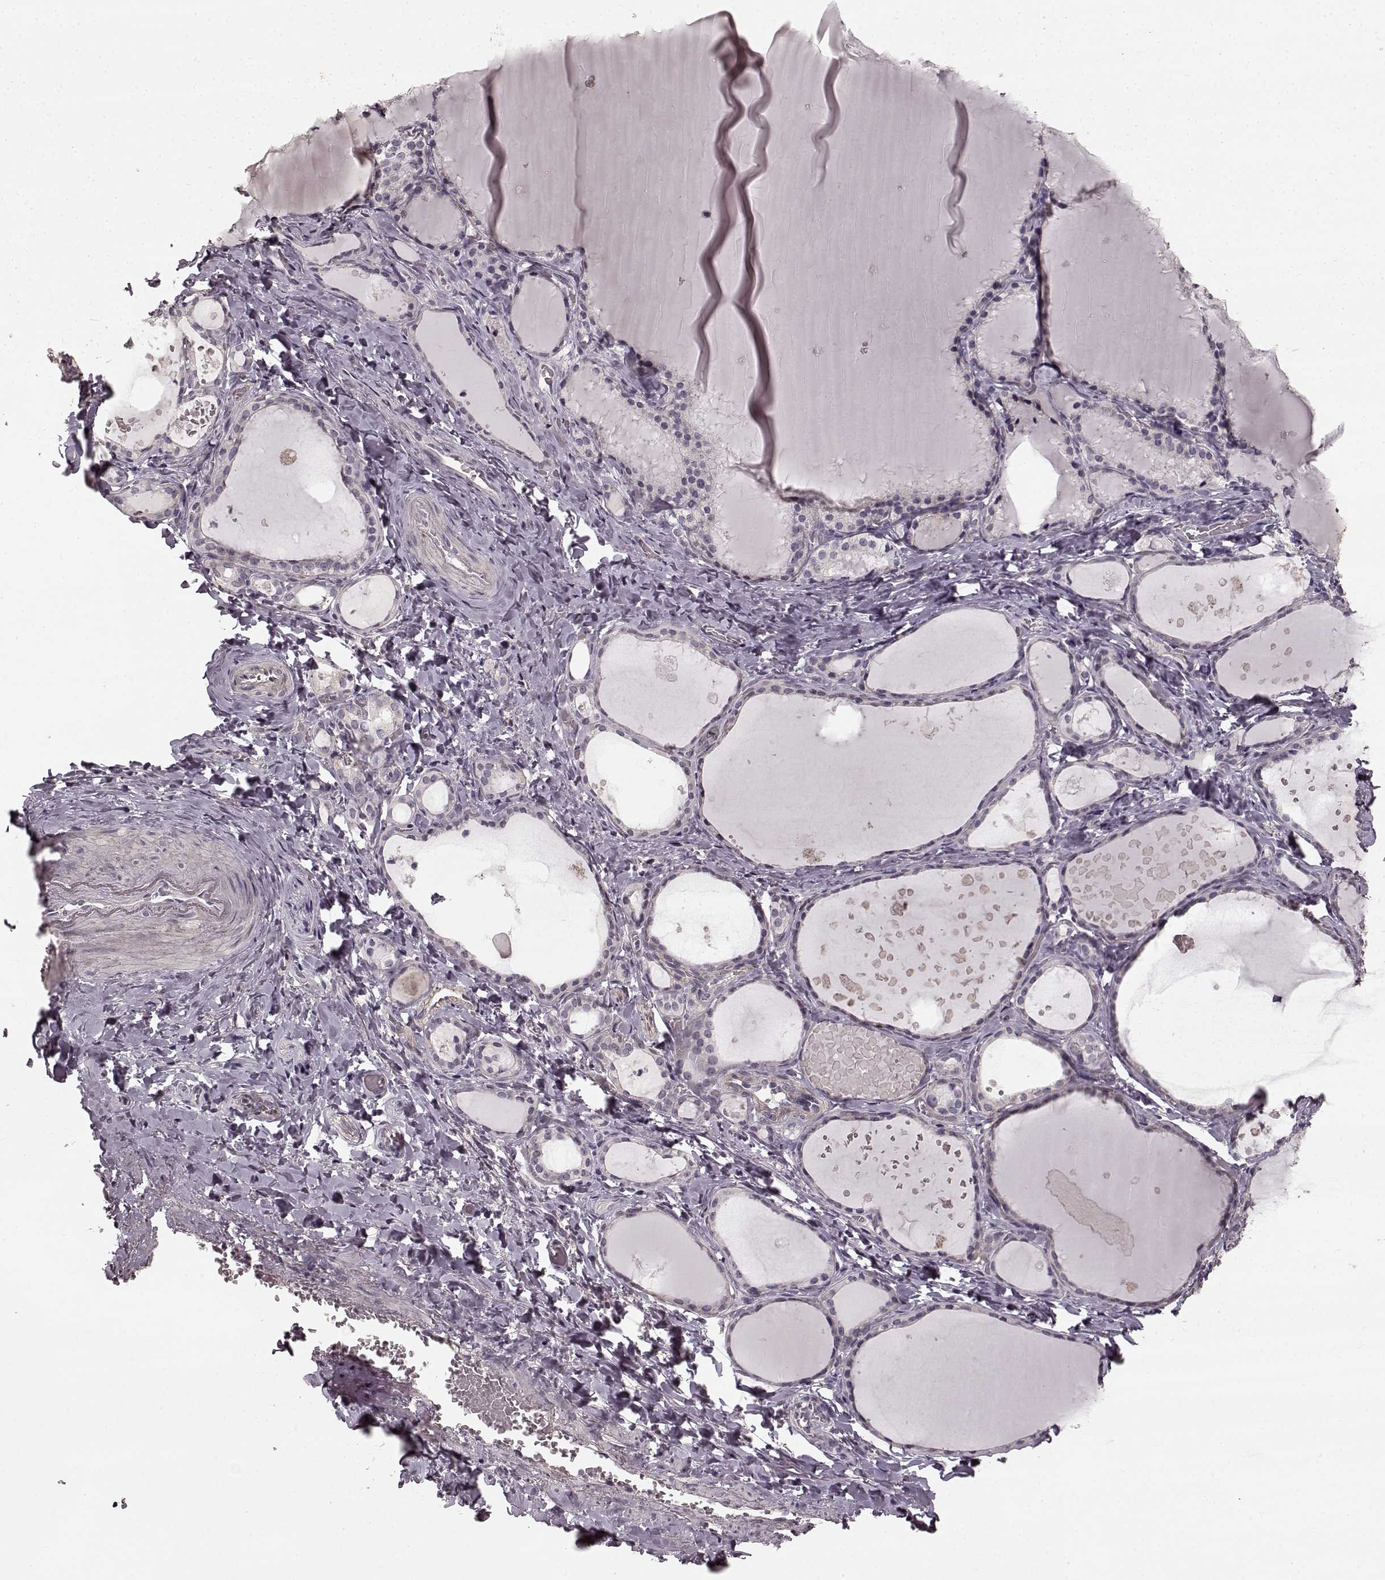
{"staining": {"intensity": "negative", "quantity": "none", "location": "none"}, "tissue": "thyroid gland", "cell_type": "Glandular cells", "image_type": "normal", "snomed": [{"axis": "morphology", "description": "Normal tissue, NOS"}, {"axis": "topography", "description": "Thyroid gland"}], "caption": "Immunohistochemistry (IHC) micrograph of unremarkable thyroid gland: thyroid gland stained with DAB (3,3'-diaminobenzidine) displays no significant protein positivity in glandular cells.", "gene": "PRKCE", "patient": {"sex": "female", "age": 56}}